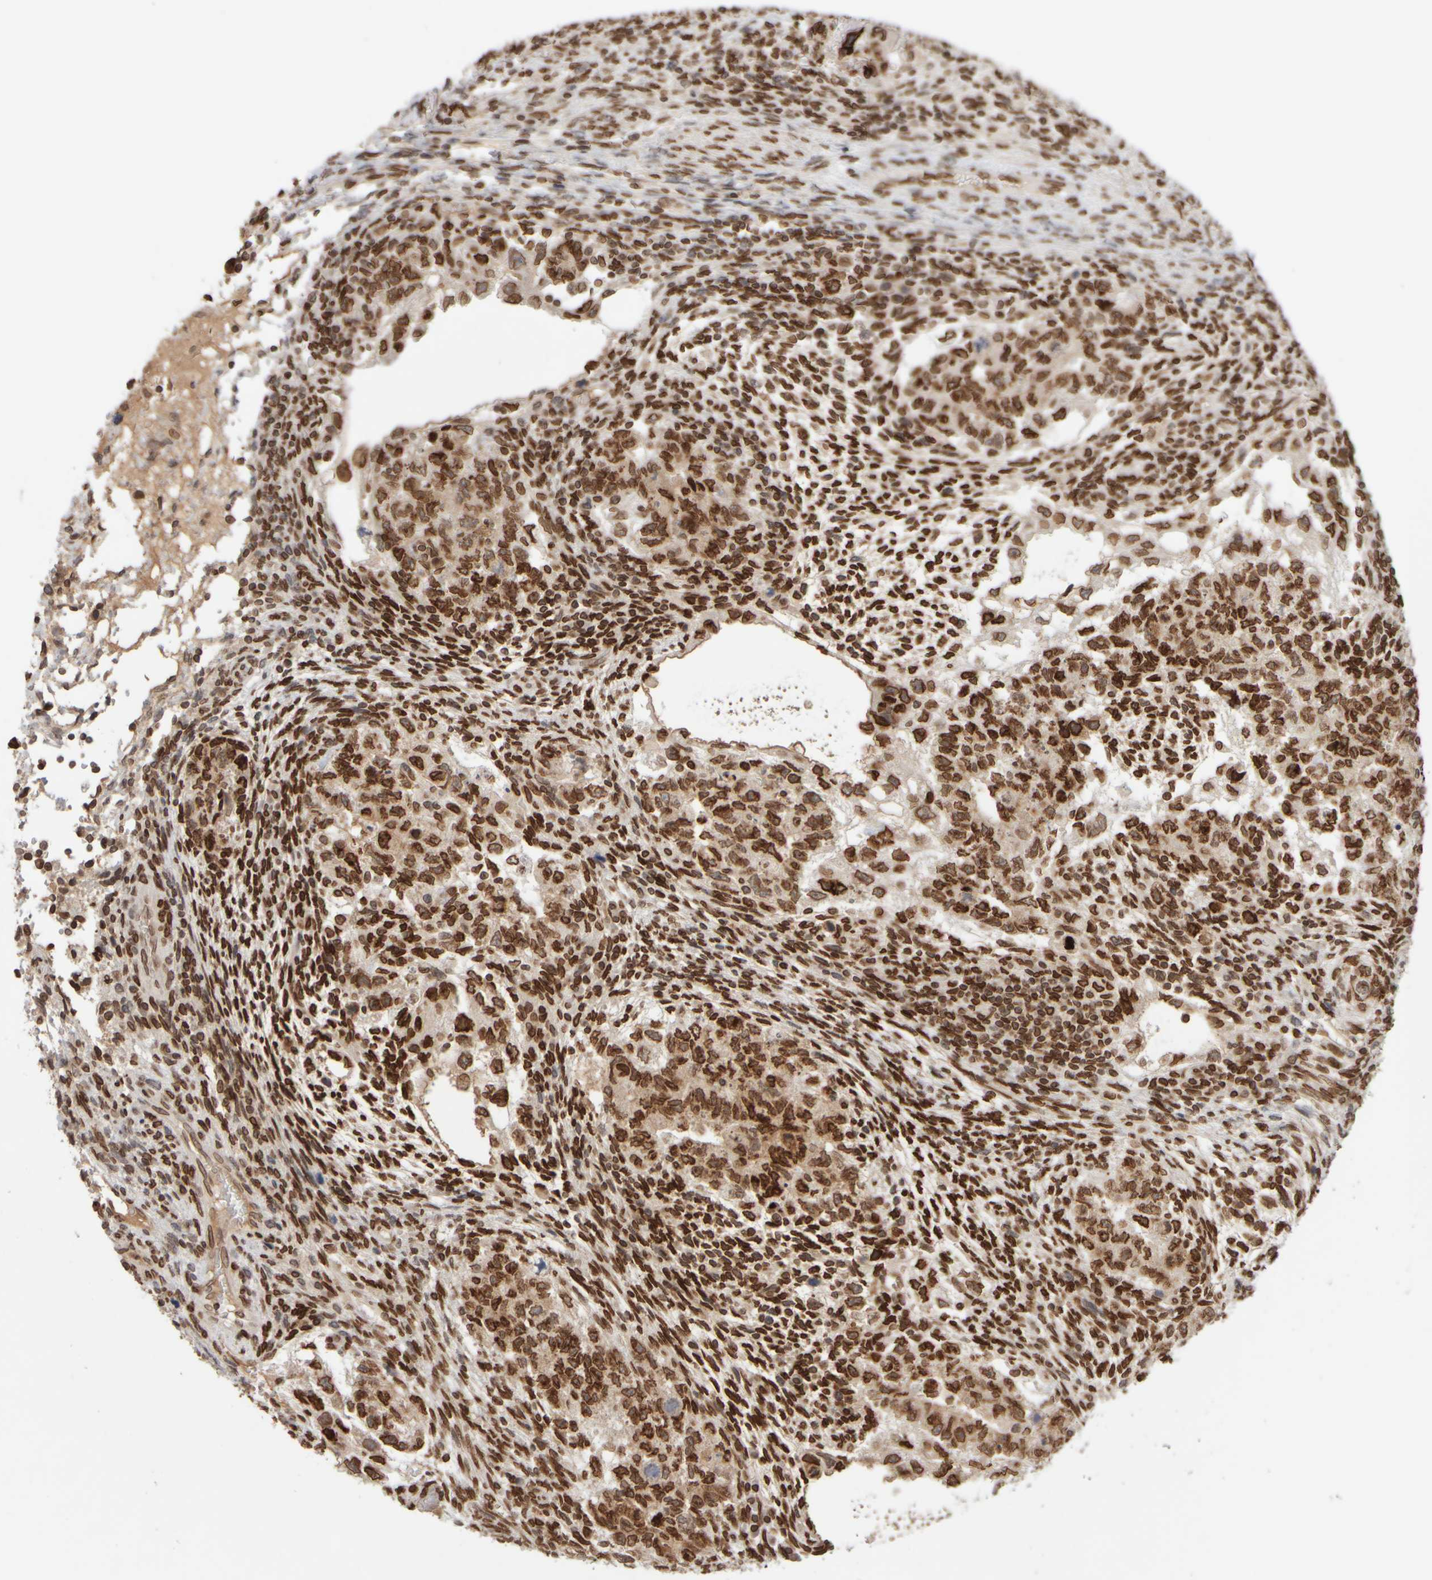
{"staining": {"intensity": "strong", "quantity": ">75%", "location": "cytoplasmic/membranous,nuclear"}, "tissue": "testis cancer", "cell_type": "Tumor cells", "image_type": "cancer", "snomed": [{"axis": "morphology", "description": "Normal tissue, NOS"}, {"axis": "morphology", "description": "Carcinoma, Embryonal, NOS"}, {"axis": "topography", "description": "Testis"}], "caption": "Testis embryonal carcinoma tissue exhibits strong cytoplasmic/membranous and nuclear expression in about >75% of tumor cells", "gene": "ZC3HC1", "patient": {"sex": "male", "age": 36}}